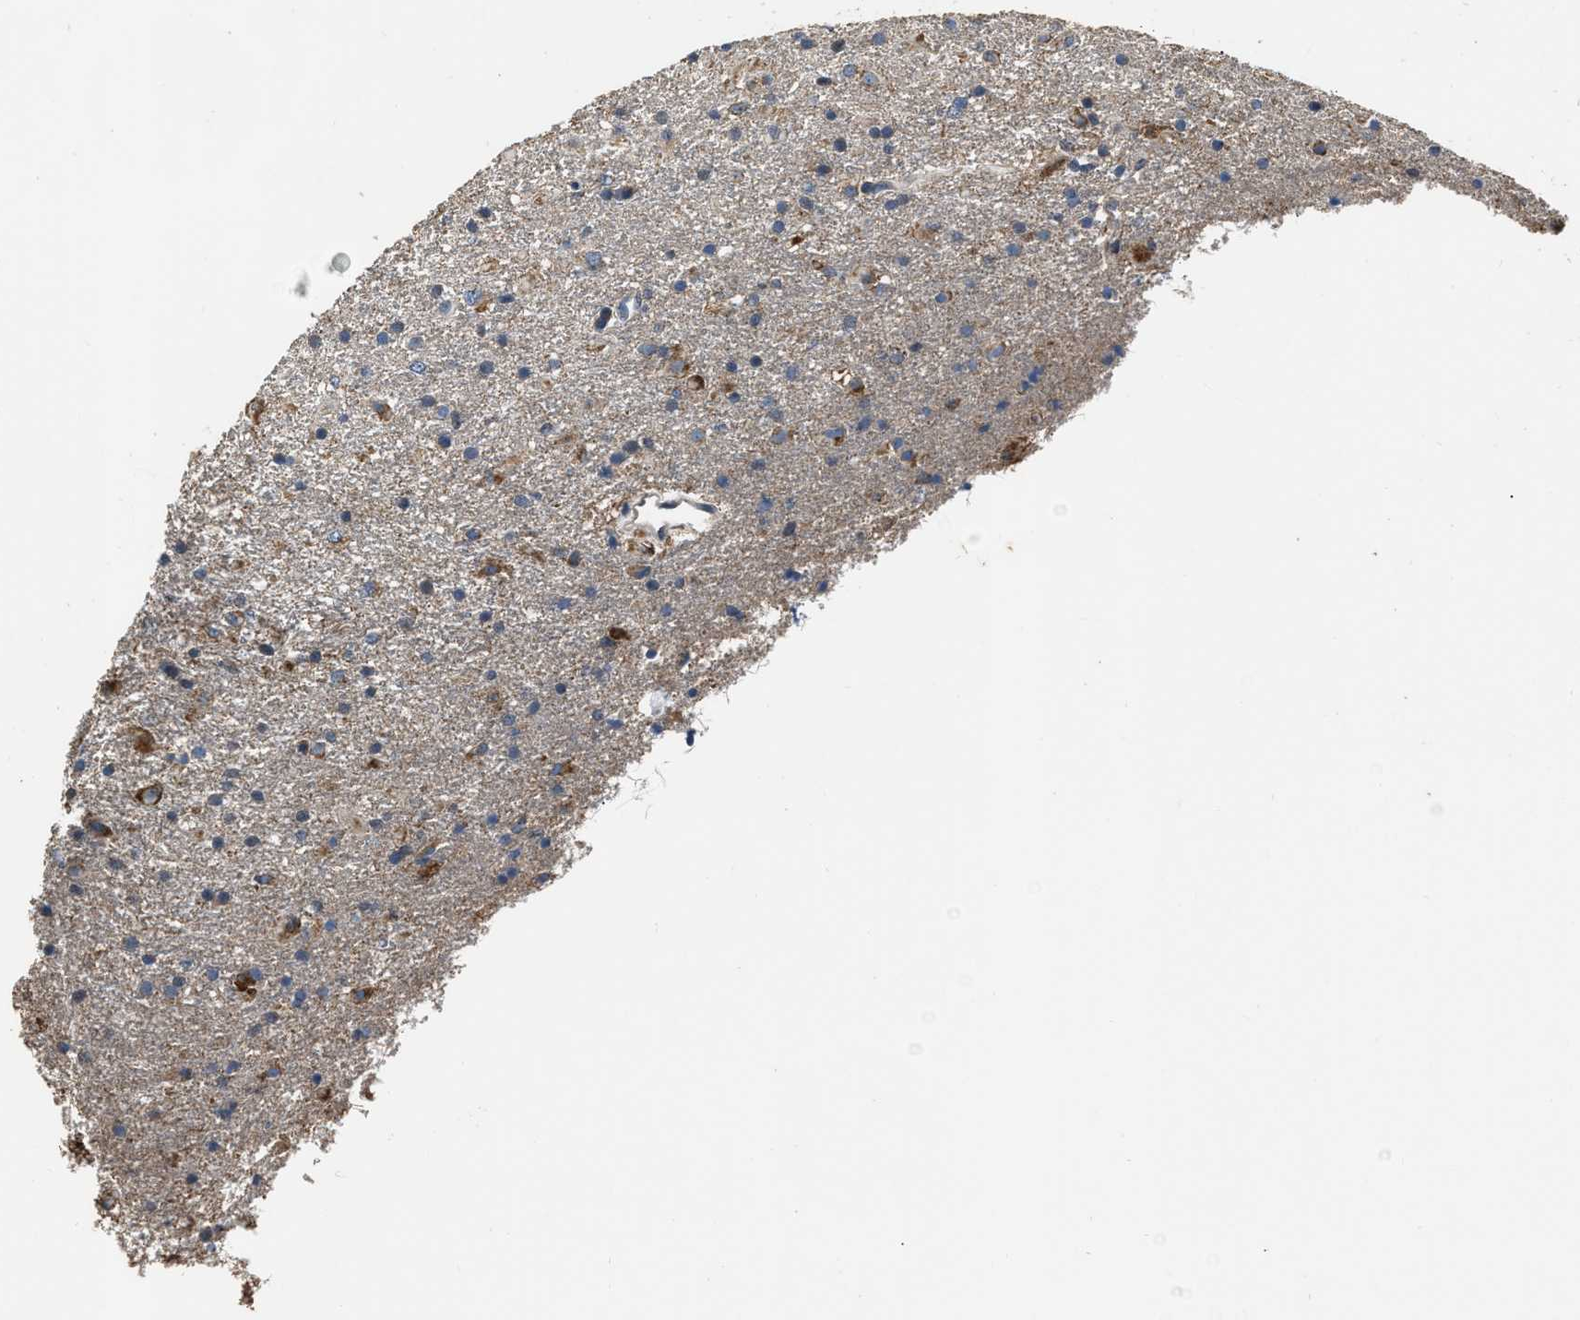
{"staining": {"intensity": "weak", "quantity": "<25%", "location": "cytoplasmic/membranous"}, "tissue": "glioma", "cell_type": "Tumor cells", "image_type": "cancer", "snomed": [{"axis": "morphology", "description": "Glioma, malignant, Low grade"}, {"axis": "topography", "description": "Brain"}], "caption": "Tumor cells are negative for brown protein staining in glioma.", "gene": "NSUN5", "patient": {"sex": "male", "age": 65}}